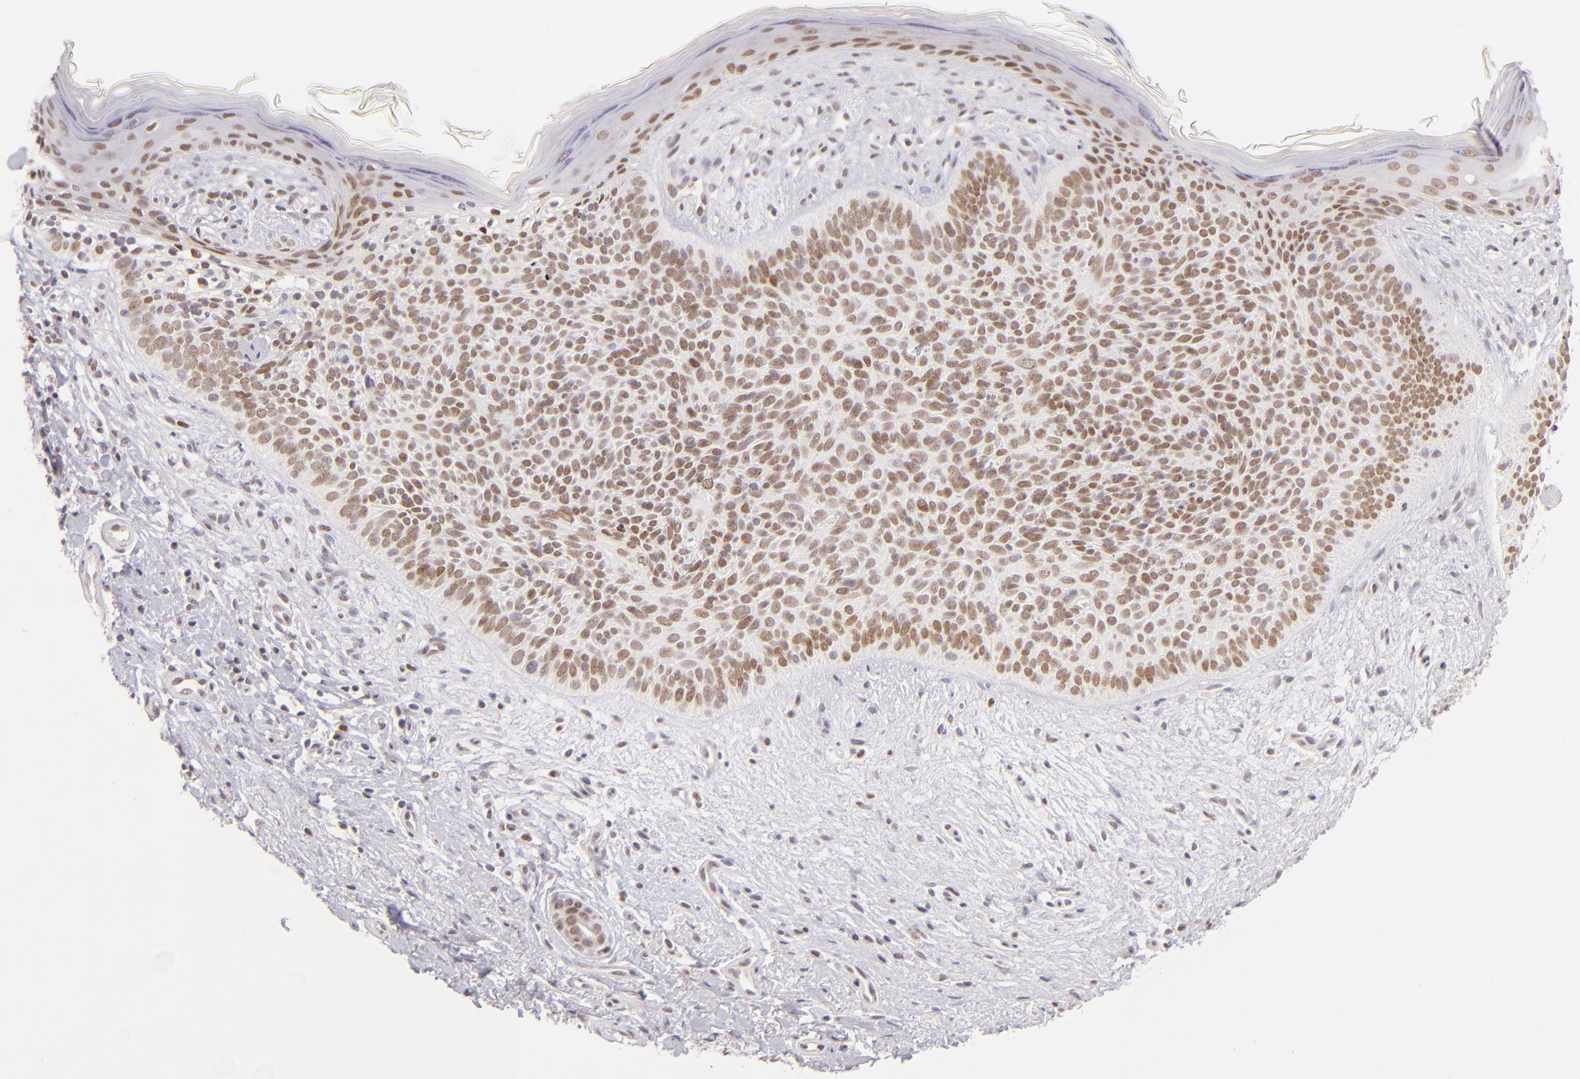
{"staining": {"intensity": "moderate", "quantity": ">75%", "location": "nuclear"}, "tissue": "skin cancer", "cell_type": "Tumor cells", "image_type": "cancer", "snomed": [{"axis": "morphology", "description": "Basal cell carcinoma"}, {"axis": "topography", "description": "Skin"}], "caption": "Immunohistochemistry image of neoplastic tissue: human skin basal cell carcinoma stained using immunohistochemistry exhibits medium levels of moderate protein expression localized specifically in the nuclear of tumor cells, appearing as a nuclear brown color.", "gene": "POU2F1", "patient": {"sex": "female", "age": 78}}